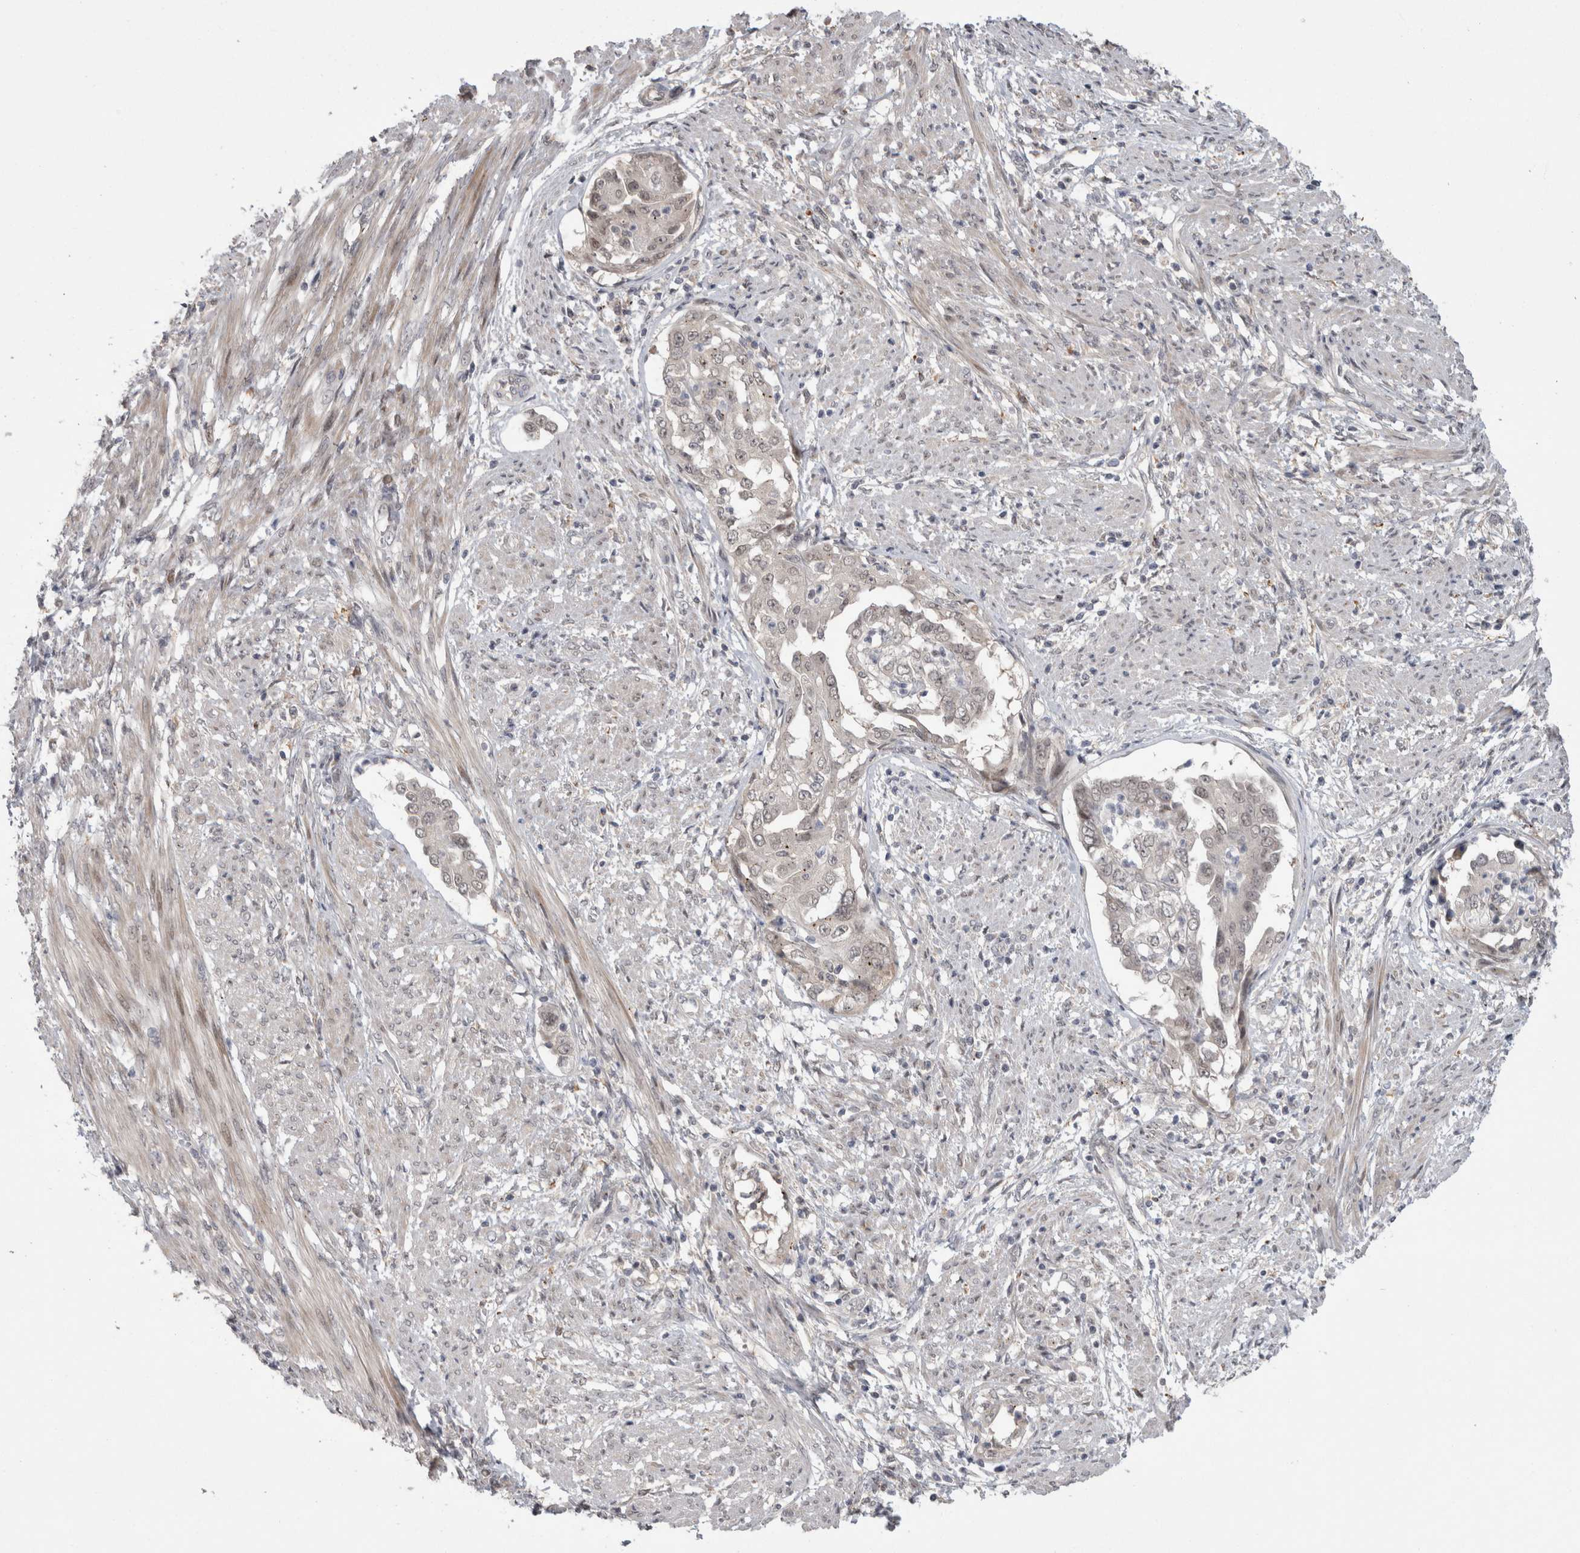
{"staining": {"intensity": "moderate", "quantity": "<25%", "location": "nuclear"}, "tissue": "endometrial cancer", "cell_type": "Tumor cells", "image_type": "cancer", "snomed": [{"axis": "morphology", "description": "Adenocarcinoma, NOS"}, {"axis": "topography", "description": "Endometrium"}], "caption": "Adenocarcinoma (endometrial) tissue shows moderate nuclear staining in approximately <25% of tumor cells", "gene": "MTBP", "patient": {"sex": "female", "age": 85}}